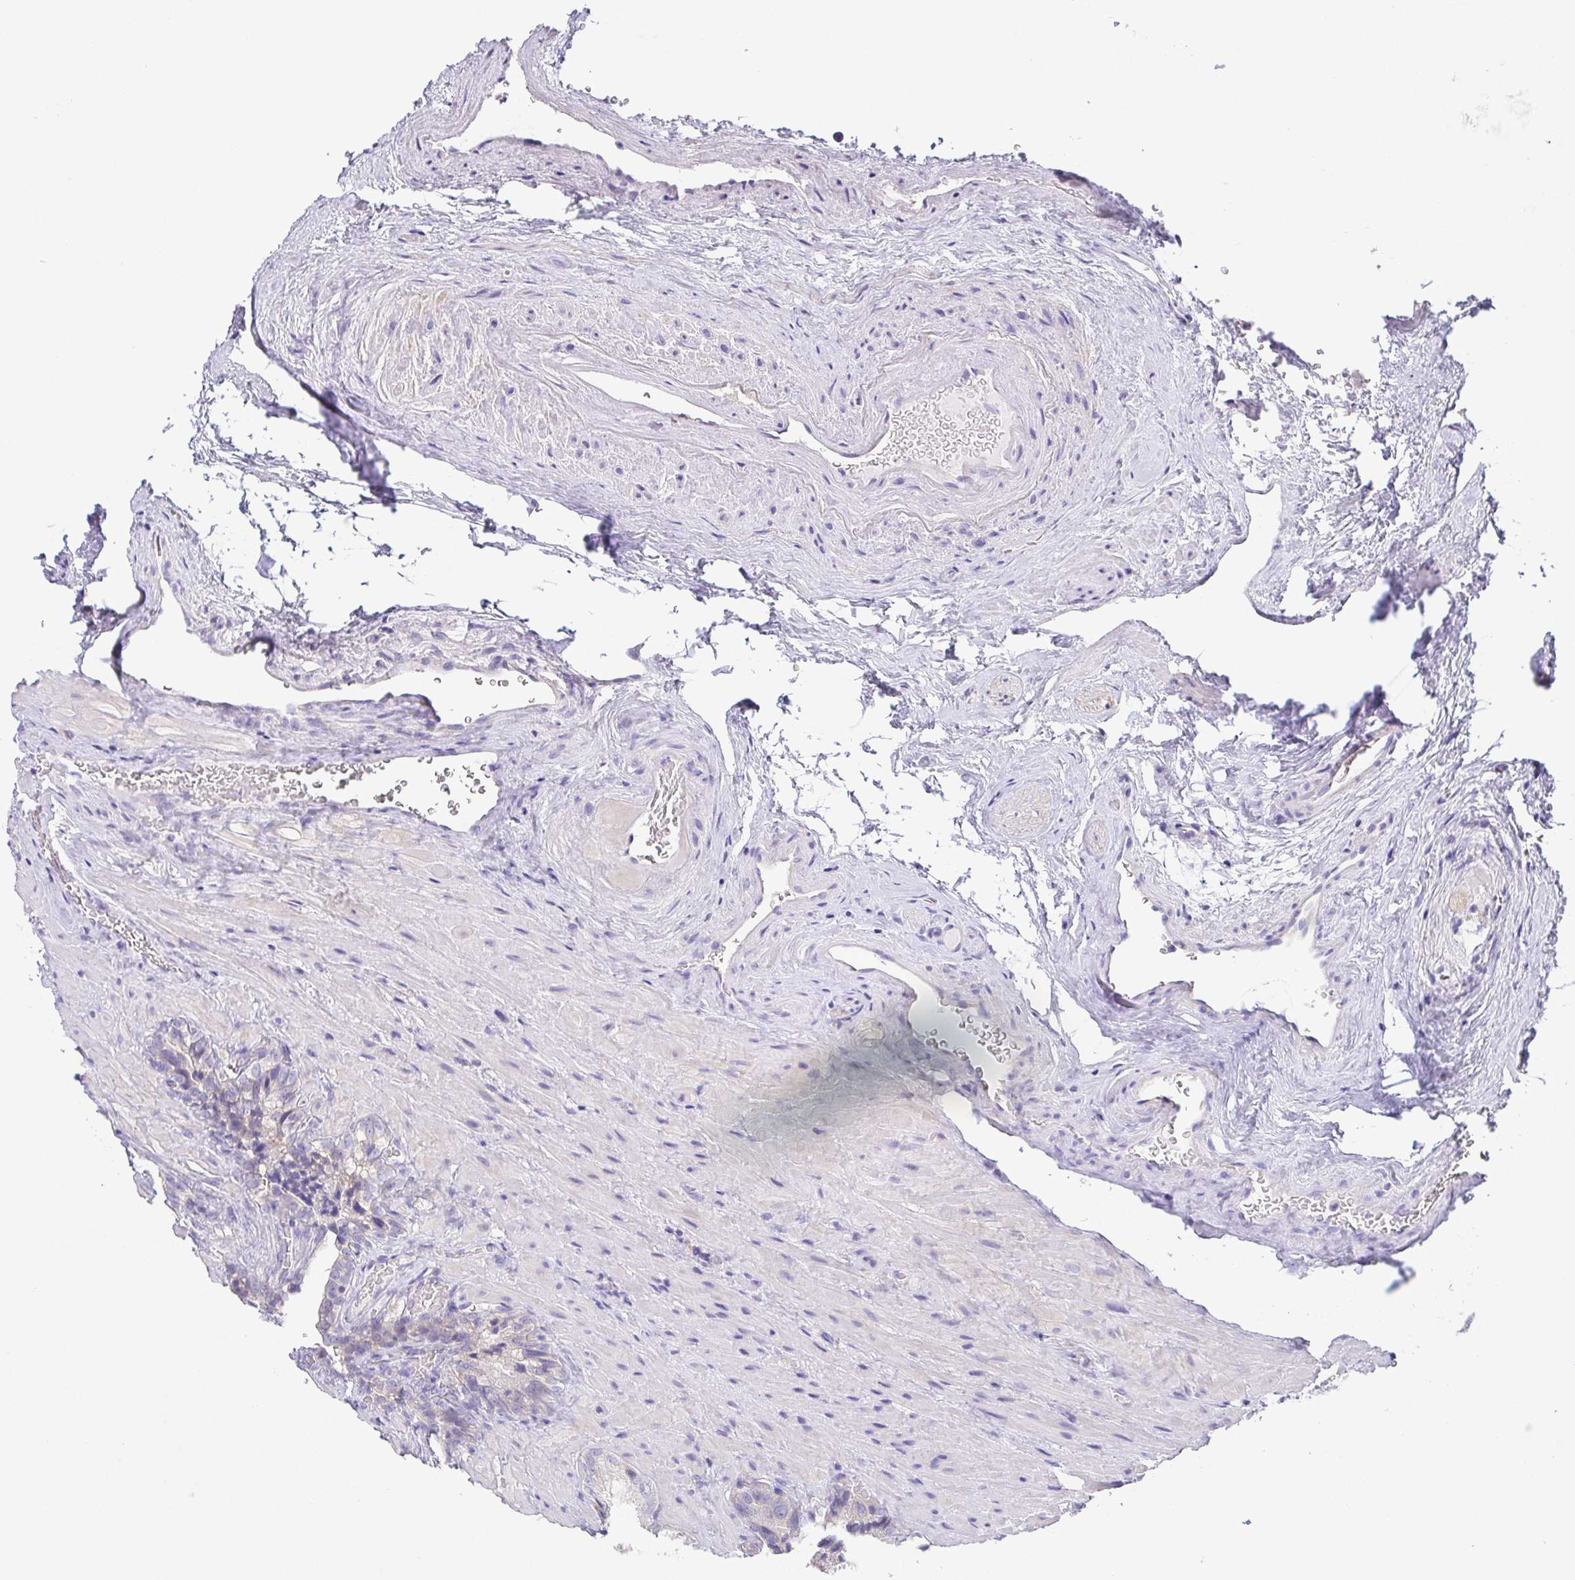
{"staining": {"intensity": "weak", "quantity": "<25%", "location": "cytoplasmic/membranous"}, "tissue": "seminal vesicle", "cell_type": "Glandular cells", "image_type": "normal", "snomed": [{"axis": "morphology", "description": "Normal tissue, NOS"}, {"axis": "topography", "description": "Seminal veicle"}], "caption": "IHC histopathology image of benign seminal vesicle: seminal vesicle stained with DAB displays no significant protein expression in glandular cells. (Brightfield microscopy of DAB immunohistochemistry (IHC) at high magnification).", "gene": "PKDREJ", "patient": {"sex": "male", "age": 47}}